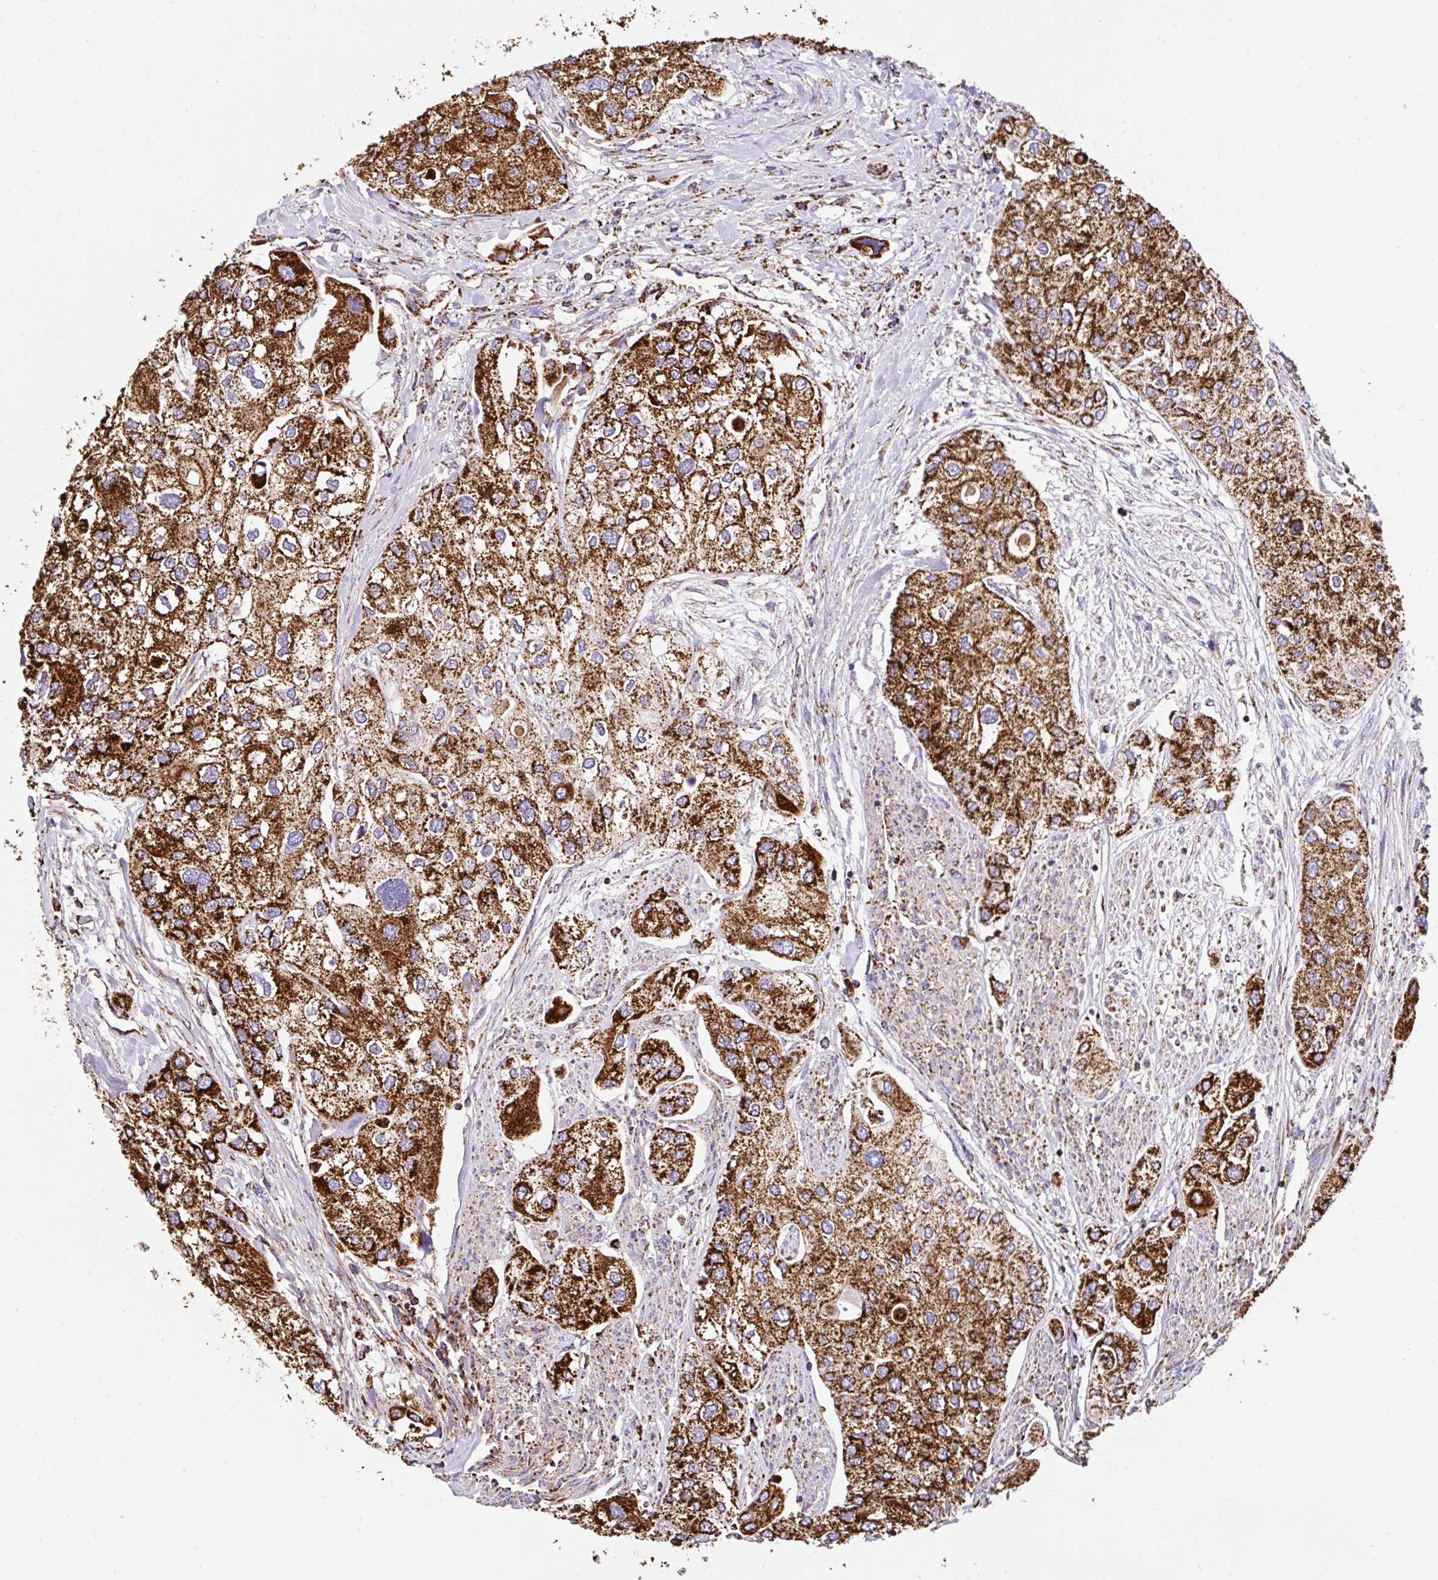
{"staining": {"intensity": "strong", "quantity": ">75%", "location": "cytoplasmic/membranous"}, "tissue": "urothelial cancer", "cell_type": "Tumor cells", "image_type": "cancer", "snomed": [{"axis": "morphology", "description": "Urothelial carcinoma, High grade"}, {"axis": "topography", "description": "Urinary bladder"}], "caption": "Approximately >75% of tumor cells in urothelial cancer demonstrate strong cytoplasmic/membranous protein positivity as visualized by brown immunohistochemical staining.", "gene": "ANKRD33B", "patient": {"sex": "male", "age": 64}}